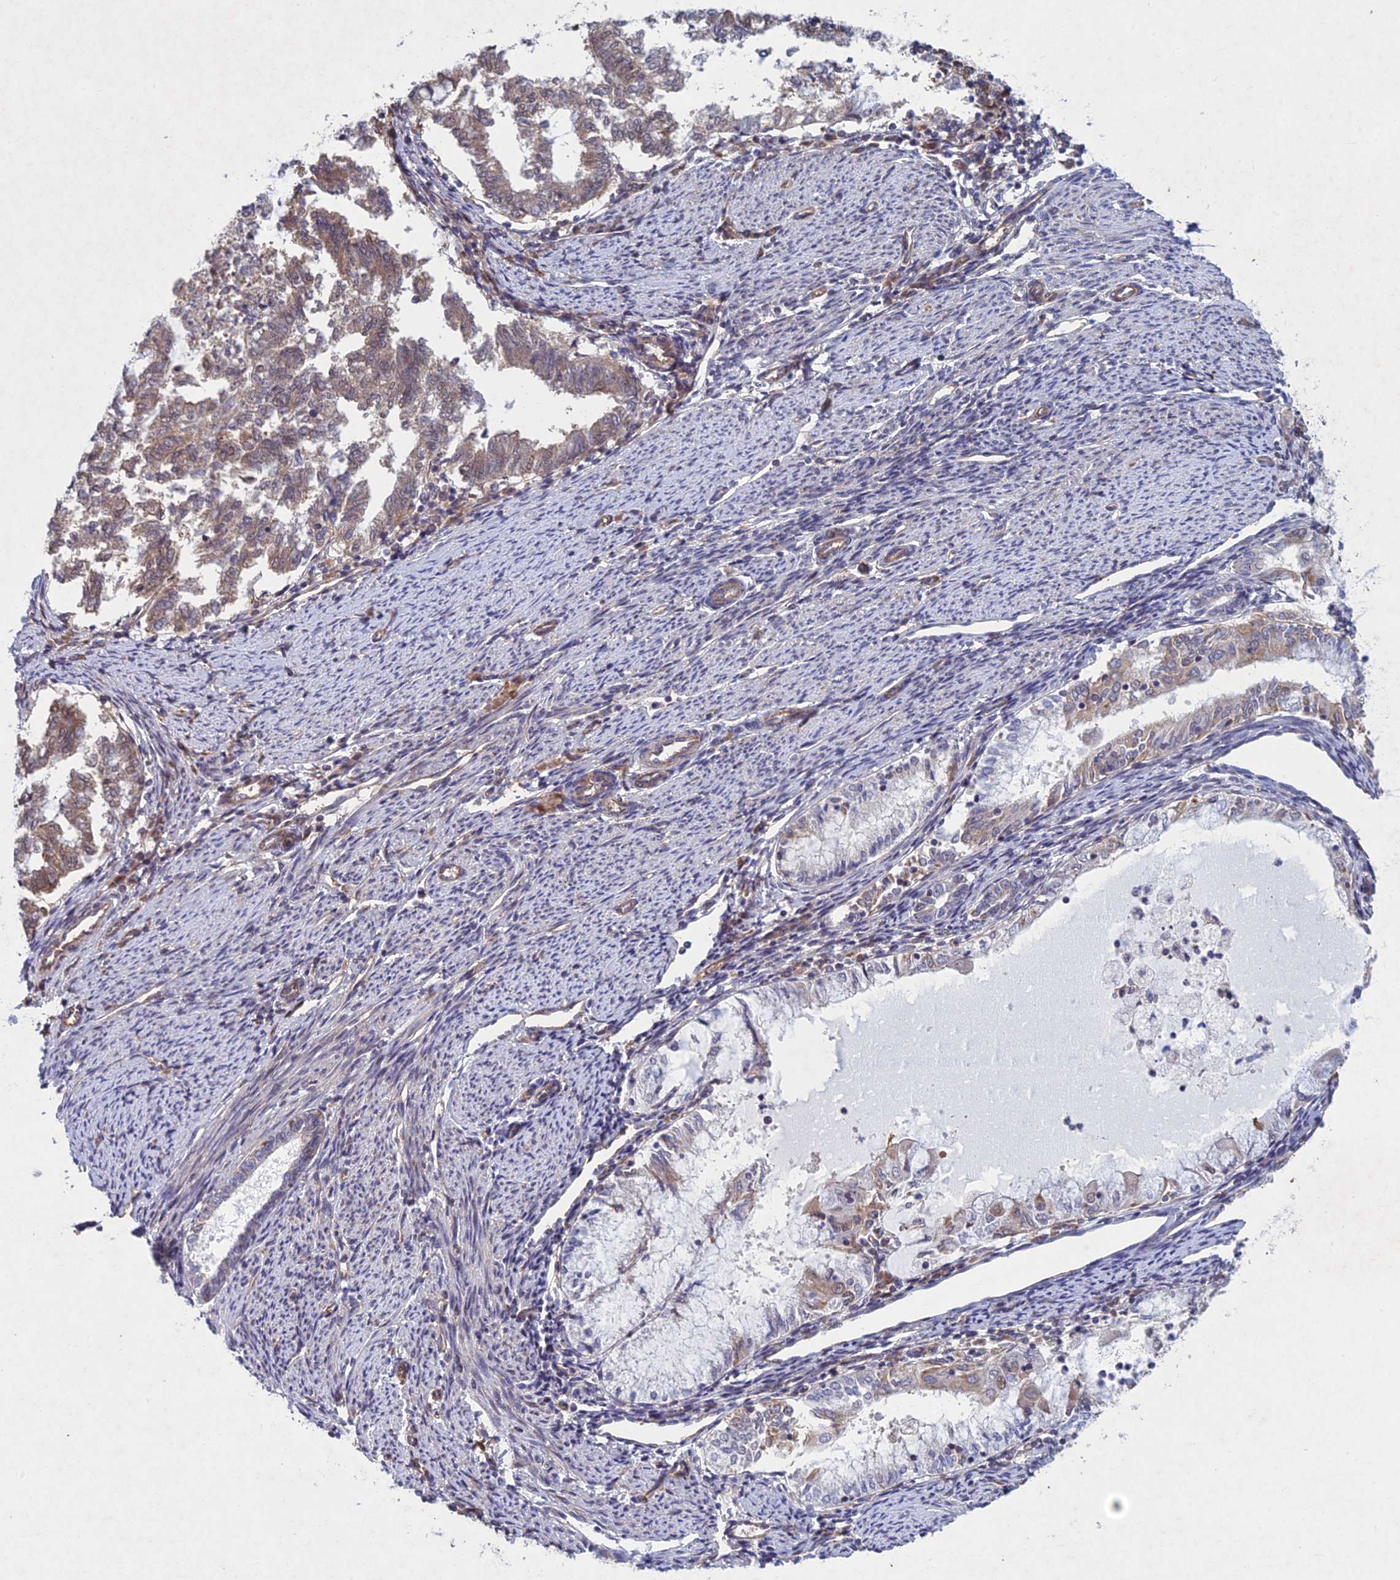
{"staining": {"intensity": "weak", "quantity": "<25%", "location": "cytoplasmic/membranous"}, "tissue": "endometrial cancer", "cell_type": "Tumor cells", "image_type": "cancer", "snomed": [{"axis": "morphology", "description": "Adenocarcinoma, NOS"}, {"axis": "topography", "description": "Endometrium"}], "caption": "Micrograph shows no protein positivity in tumor cells of endometrial cancer (adenocarcinoma) tissue.", "gene": "PTHLH", "patient": {"sex": "female", "age": 79}}